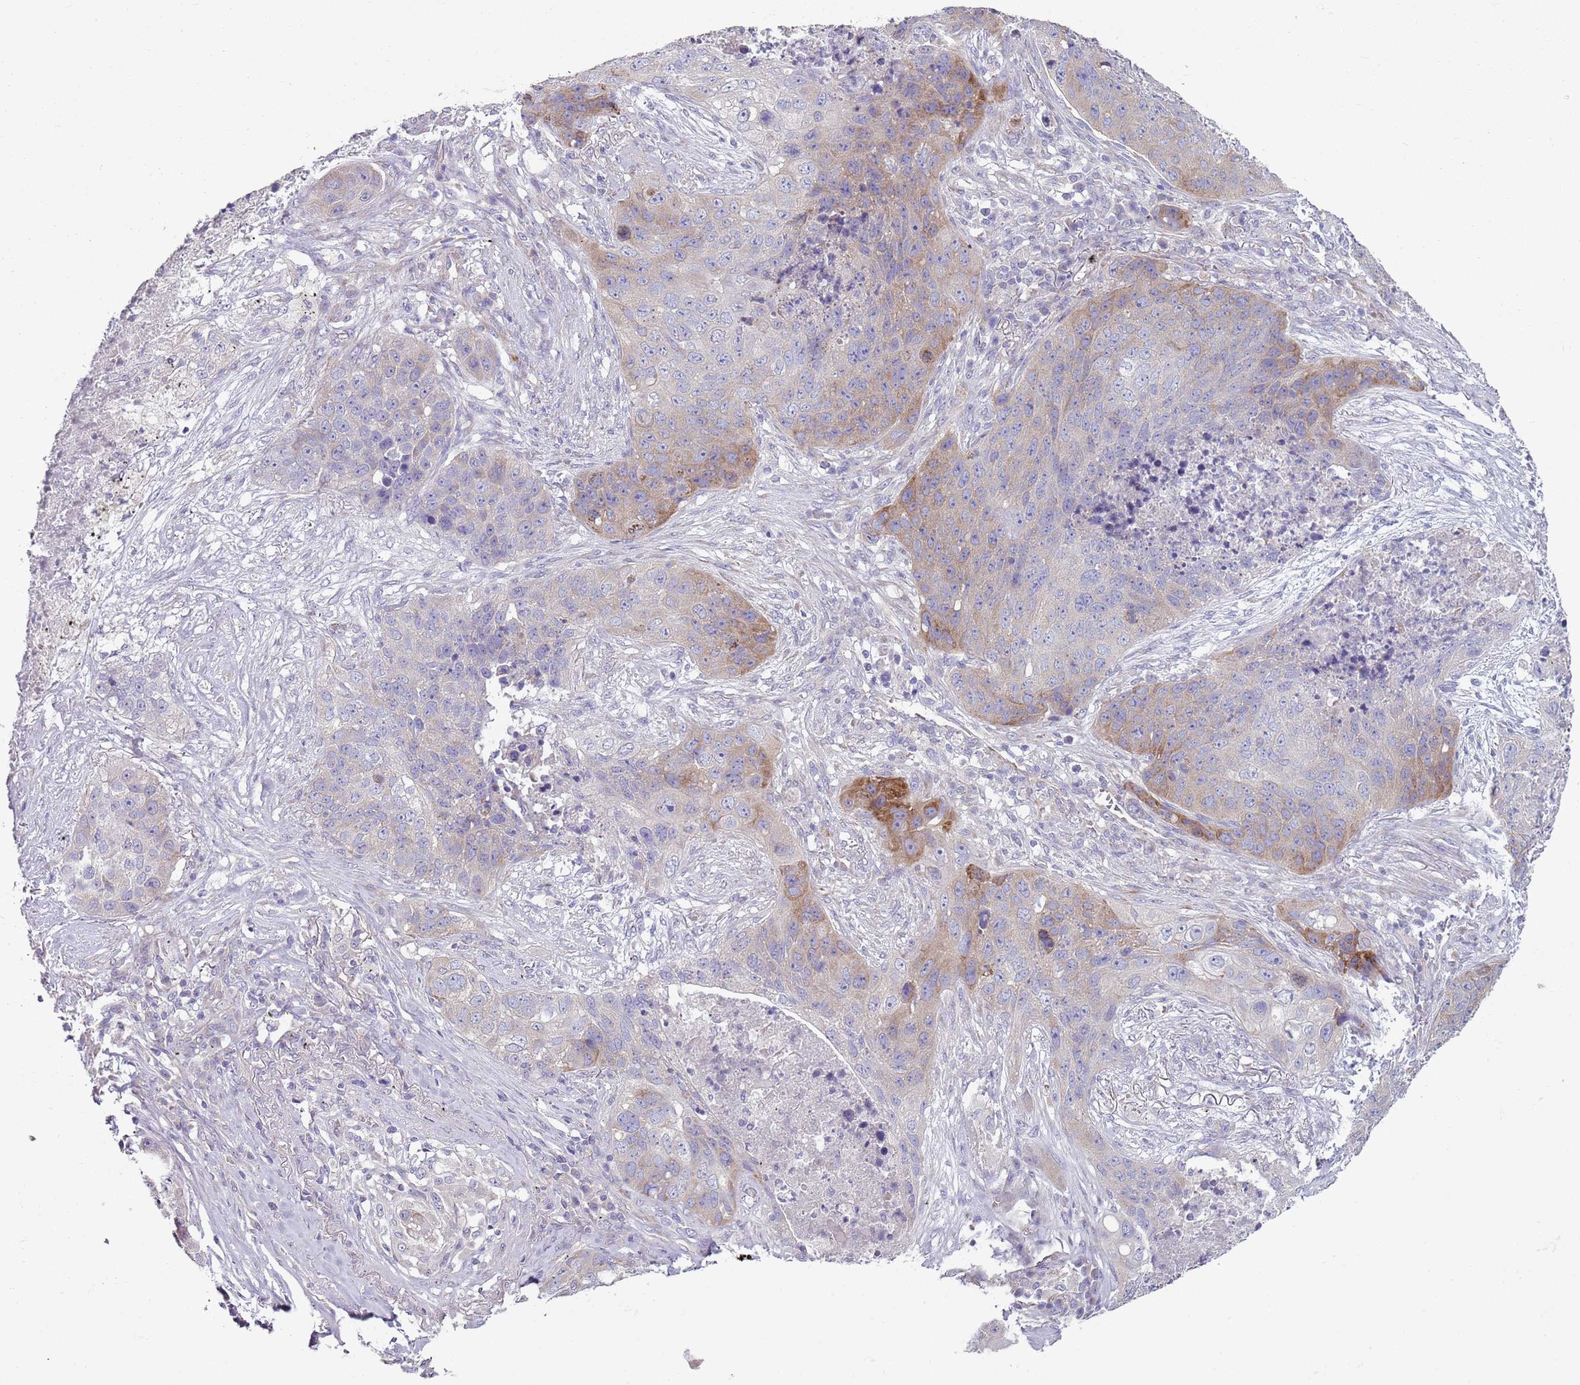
{"staining": {"intensity": "moderate", "quantity": "<25%", "location": "cytoplasmic/membranous"}, "tissue": "lung cancer", "cell_type": "Tumor cells", "image_type": "cancer", "snomed": [{"axis": "morphology", "description": "Squamous cell carcinoma, NOS"}, {"axis": "topography", "description": "Lung"}], "caption": "Lung squamous cell carcinoma stained with a brown dye displays moderate cytoplasmic/membranous positive positivity in approximately <25% of tumor cells.", "gene": "ZNF583", "patient": {"sex": "female", "age": 63}}